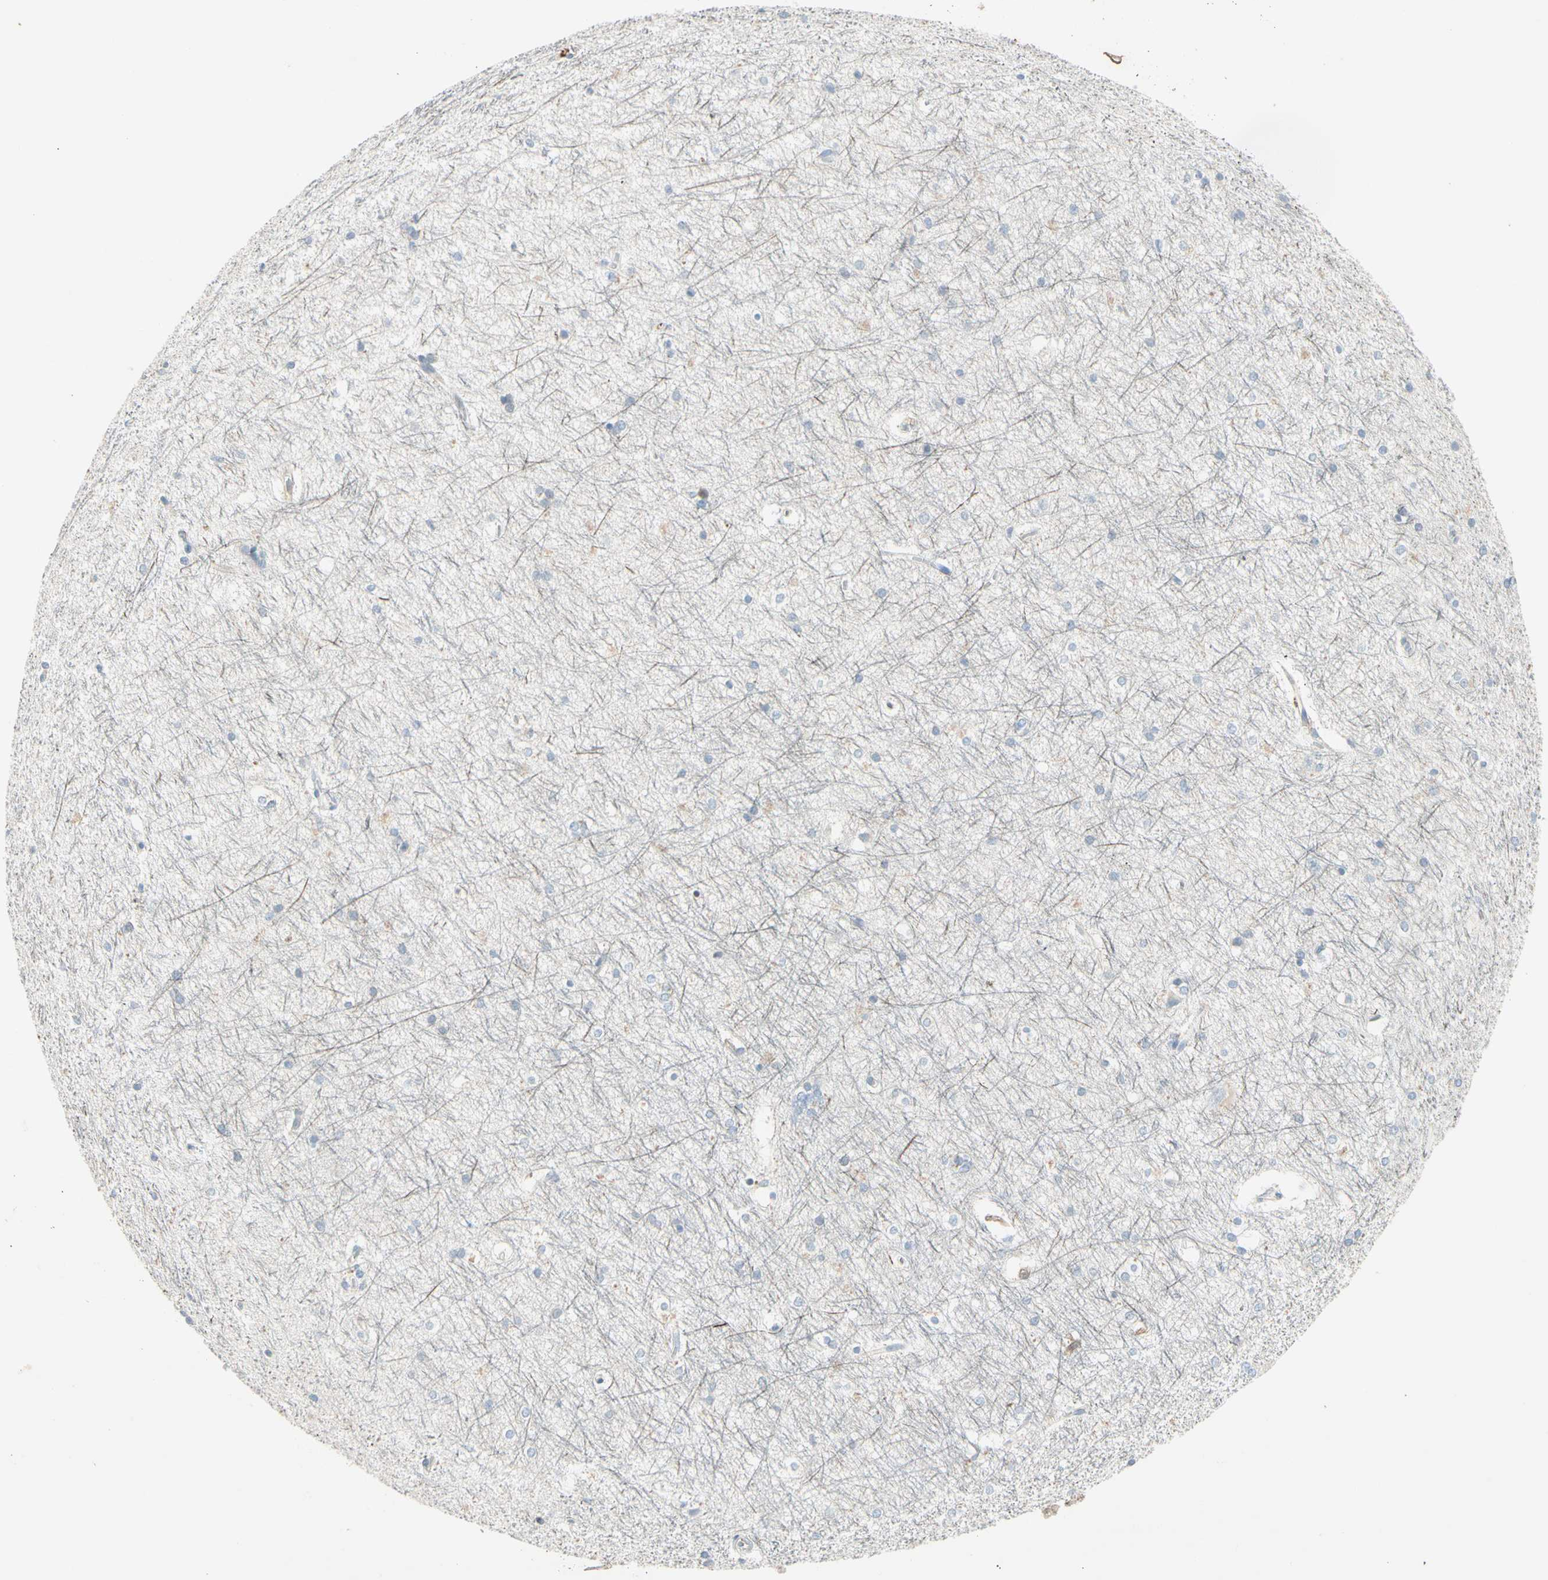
{"staining": {"intensity": "negative", "quantity": "none", "location": "none"}, "tissue": "hippocampus", "cell_type": "Glial cells", "image_type": "normal", "snomed": [{"axis": "morphology", "description": "Normal tissue, NOS"}, {"axis": "topography", "description": "Hippocampus"}], "caption": "IHC of normal hippocampus reveals no expression in glial cells.", "gene": "CD93", "patient": {"sex": "female", "age": 19}}